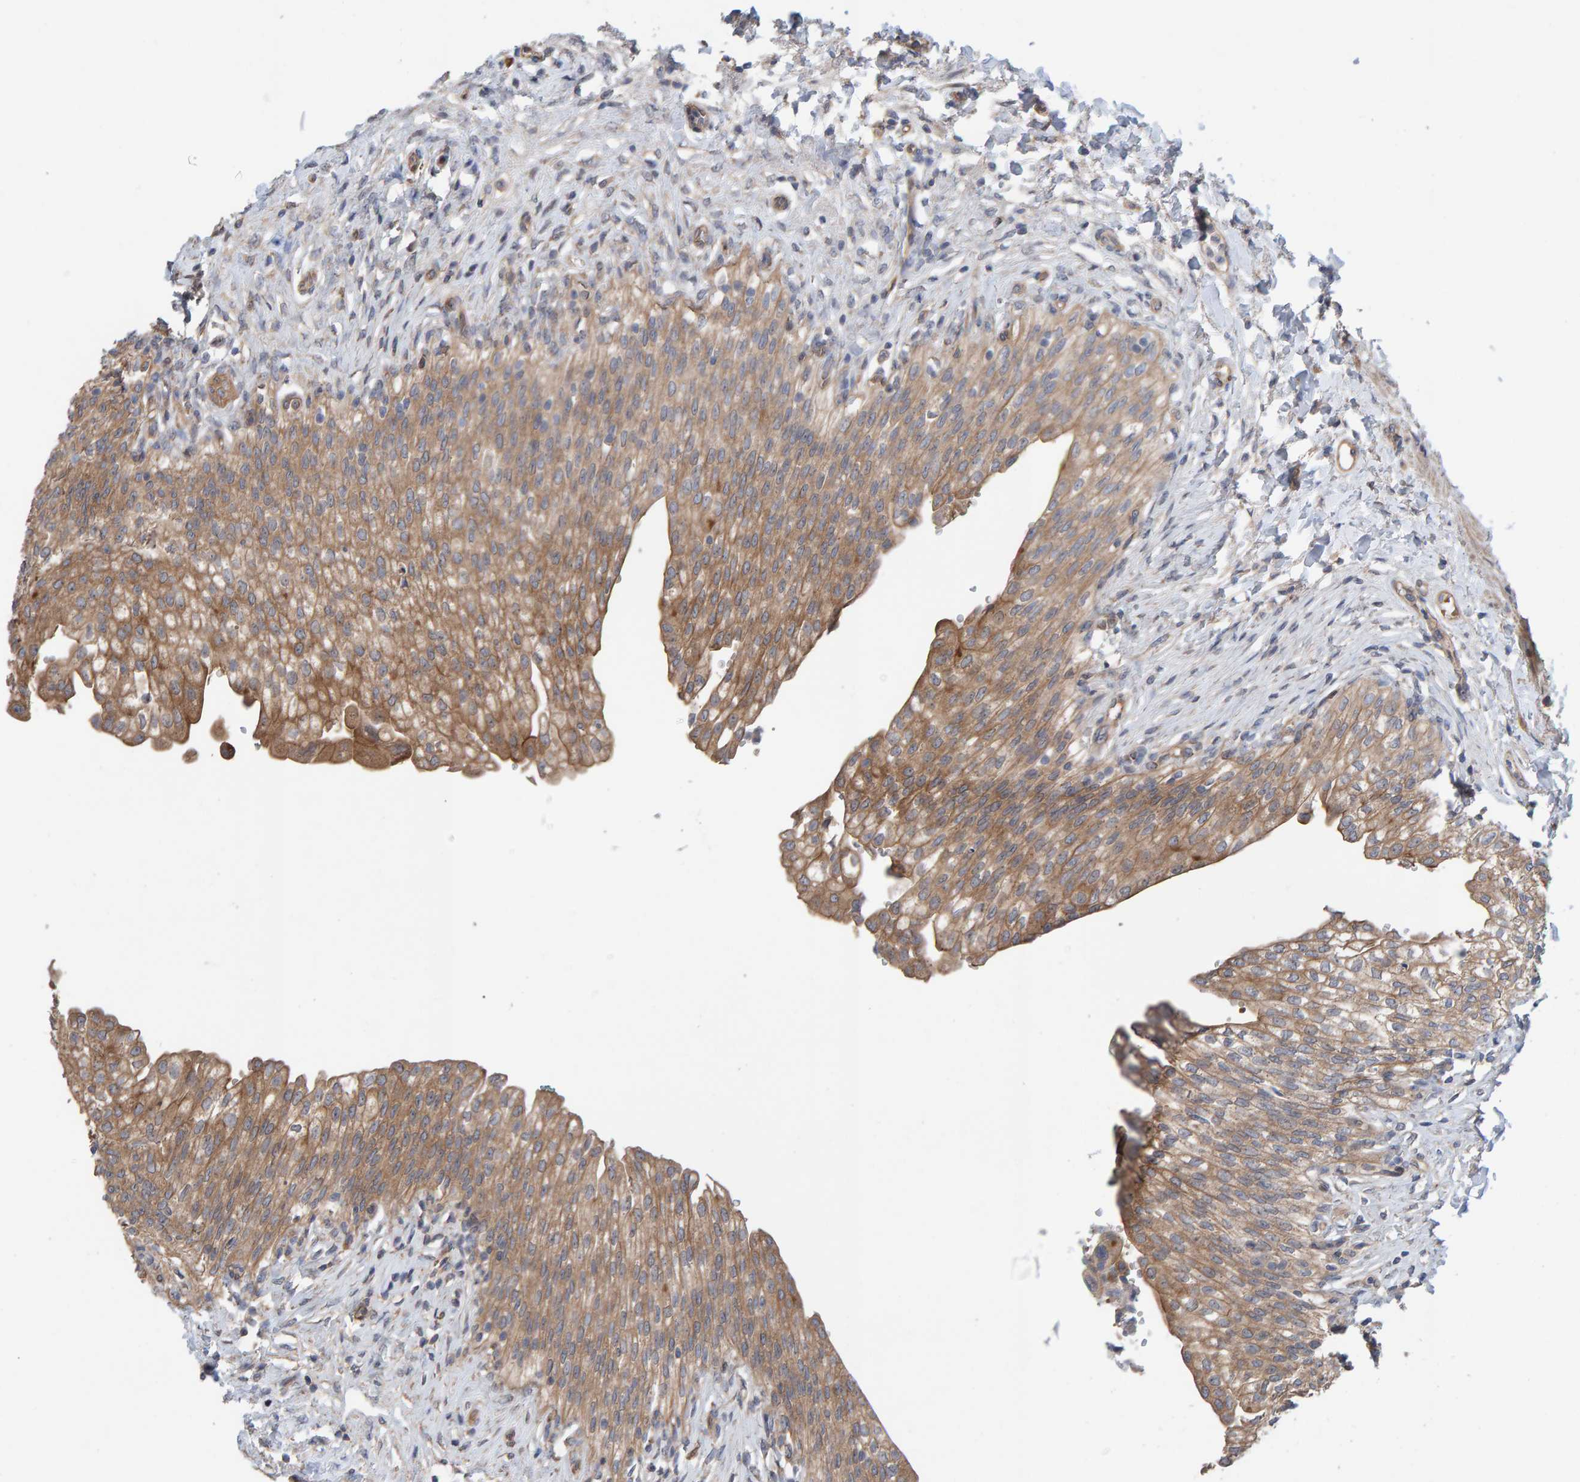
{"staining": {"intensity": "moderate", "quantity": ">75%", "location": "cytoplasmic/membranous"}, "tissue": "urinary bladder", "cell_type": "Urothelial cells", "image_type": "normal", "snomed": [{"axis": "morphology", "description": "Urothelial carcinoma, High grade"}, {"axis": "topography", "description": "Urinary bladder"}], "caption": "Protein positivity by IHC demonstrates moderate cytoplasmic/membranous expression in approximately >75% of urothelial cells in benign urinary bladder.", "gene": "LRSAM1", "patient": {"sex": "male", "age": 46}}